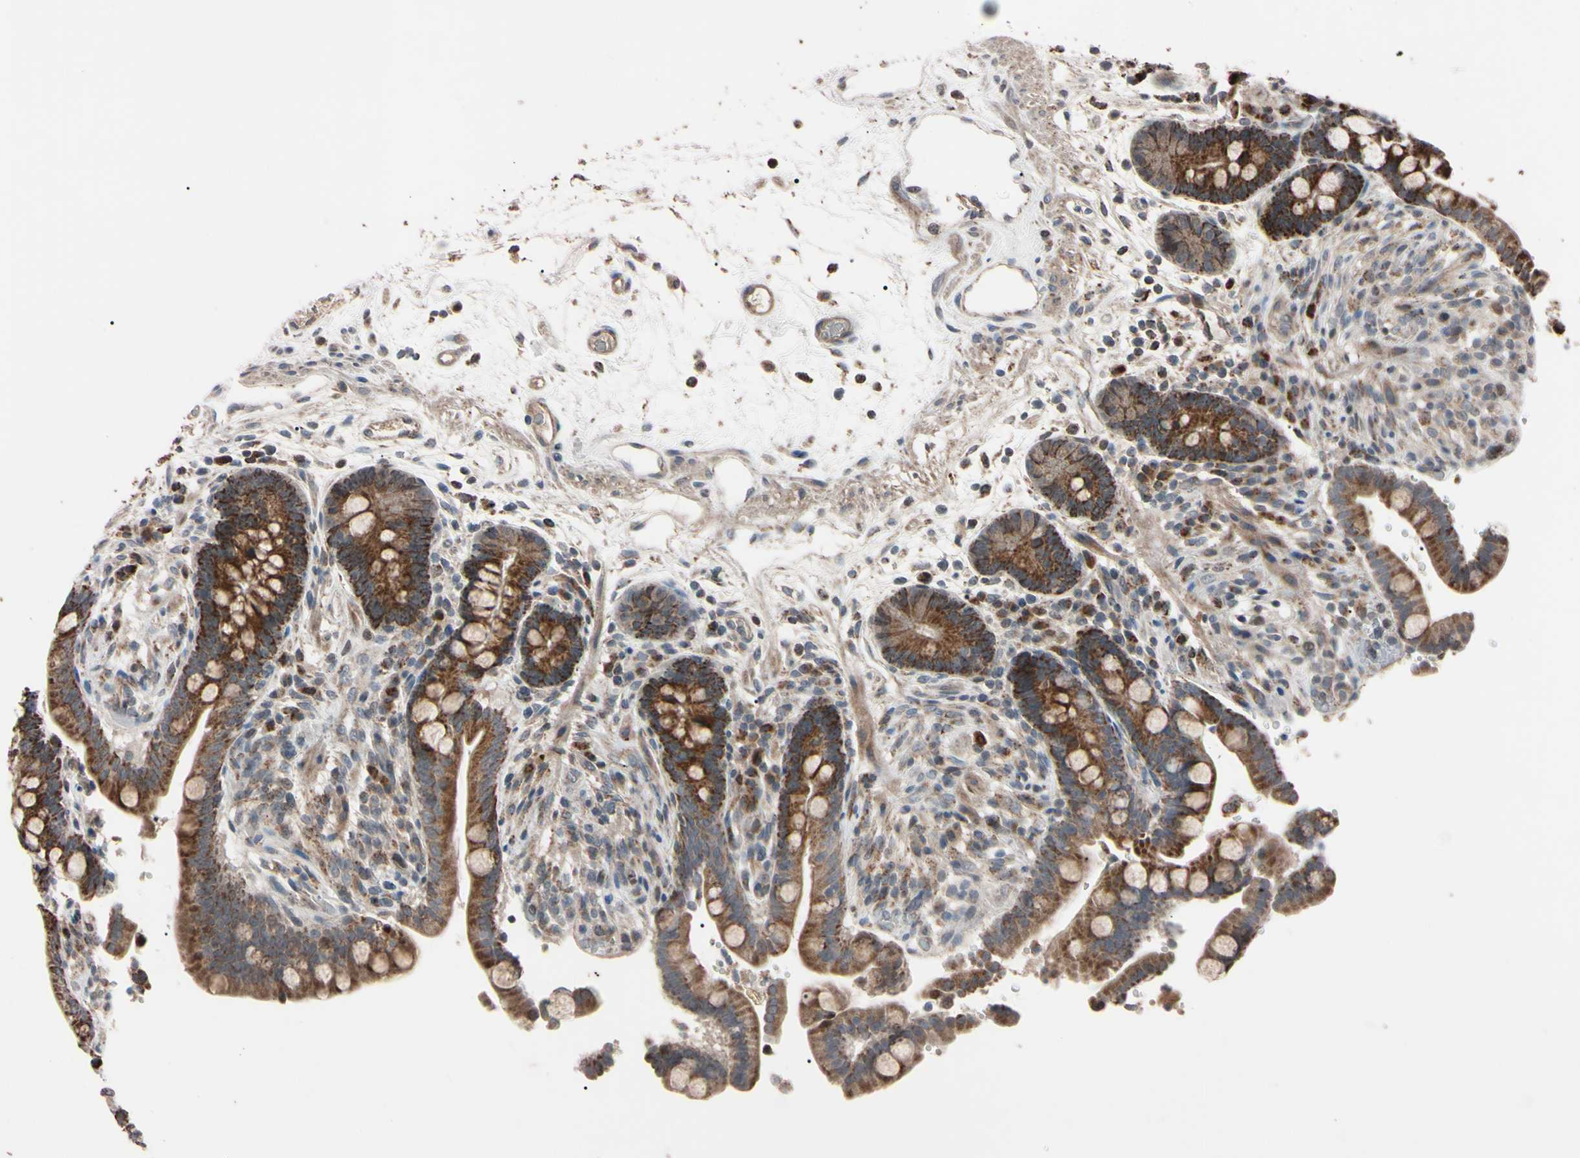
{"staining": {"intensity": "moderate", "quantity": ">75%", "location": "cytoplasmic/membranous"}, "tissue": "colon", "cell_type": "Endothelial cells", "image_type": "normal", "snomed": [{"axis": "morphology", "description": "Normal tissue, NOS"}, {"axis": "topography", "description": "Colon"}], "caption": "Normal colon displays moderate cytoplasmic/membranous staining in about >75% of endothelial cells.", "gene": "TNFRSF1A", "patient": {"sex": "male", "age": 73}}